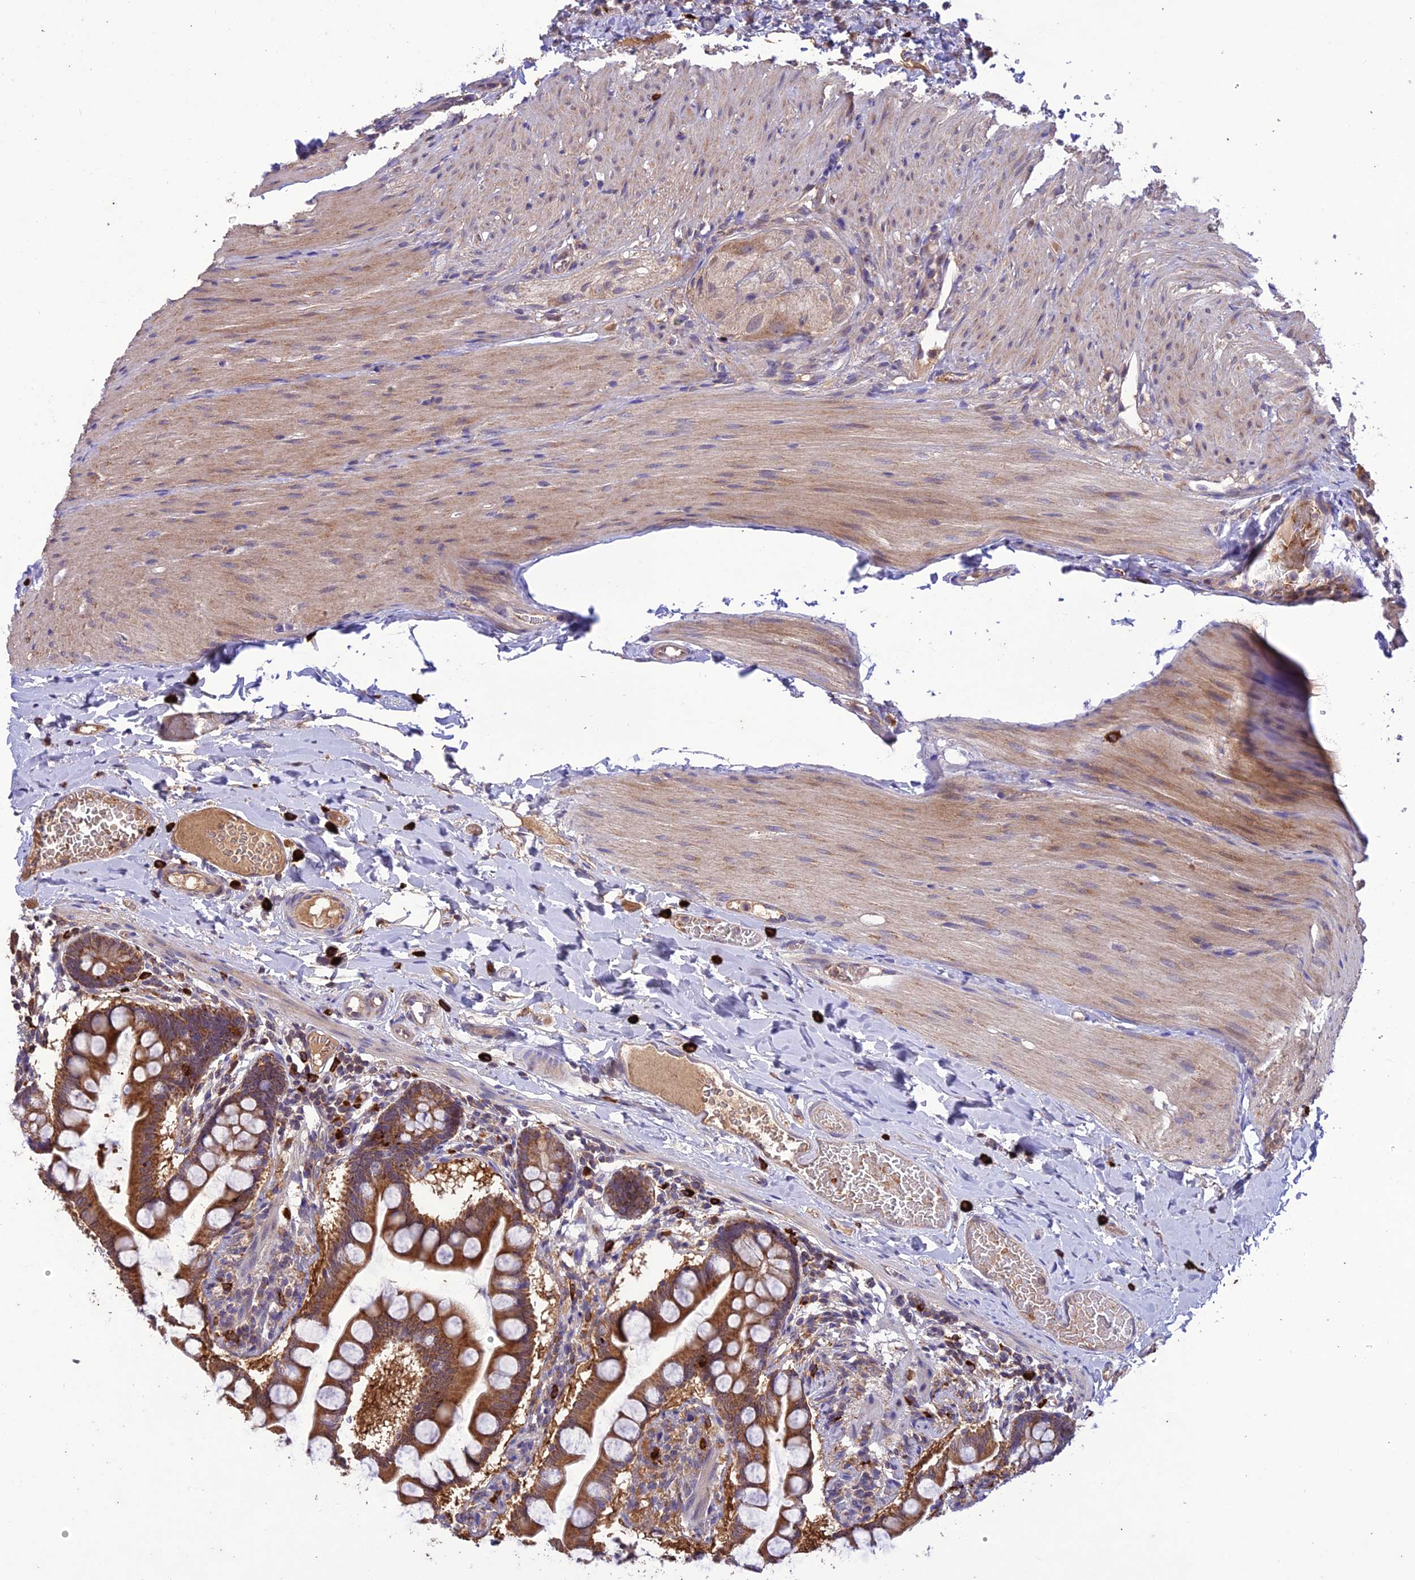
{"staining": {"intensity": "strong", "quantity": ">75%", "location": "cytoplasmic/membranous"}, "tissue": "small intestine", "cell_type": "Glandular cells", "image_type": "normal", "snomed": [{"axis": "morphology", "description": "Normal tissue, NOS"}, {"axis": "topography", "description": "Small intestine"}], "caption": "DAB immunohistochemical staining of normal human small intestine exhibits strong cytoplasmic/membranous protein positivity in about >75% of glandular cells.", "gene": "NDUFAF1", "patient": {"sex": "male", "age": 41}}